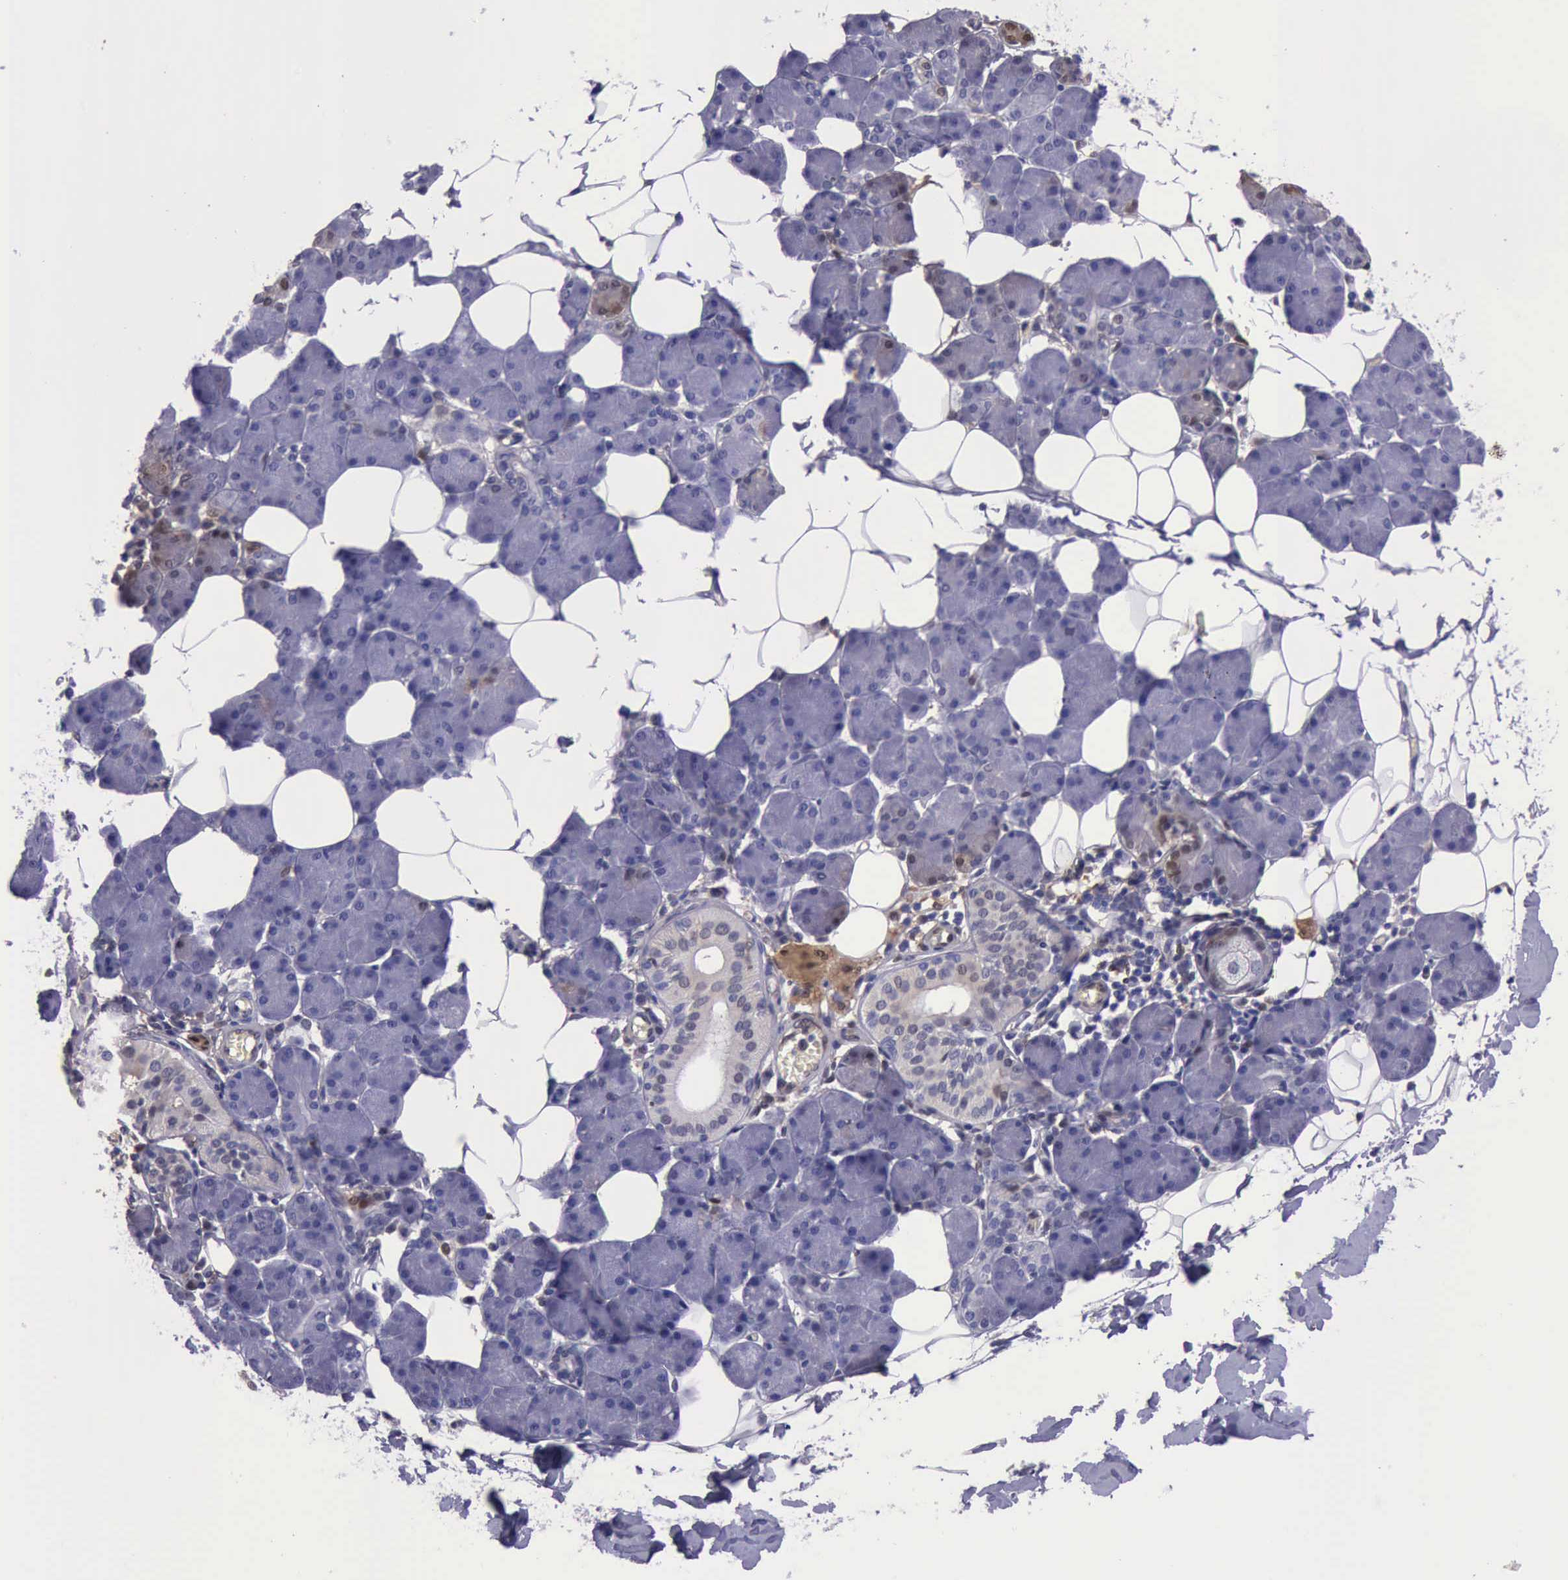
{"staining": {"intensity": "weak", "quantity": "<25%", "location": "cytoplasmic/membranous"}, "tissue": "salivary gland", "cell_type": "Glandular cells", "image_type": "normal", "snomed": [{"axis": "morphology", "description": "Normal tissue, NOS"}, {"axis": "morphology", "description": "Adenoma, NOS"}, {"axis": "topography", "description": "Salivary gland"}], "caption": "This is an IHC micrograph of normal human salivary gland. There is no expression in glandular cells.", "gene": "TYMP", "patient": {"sex": "female", "age": 32}}